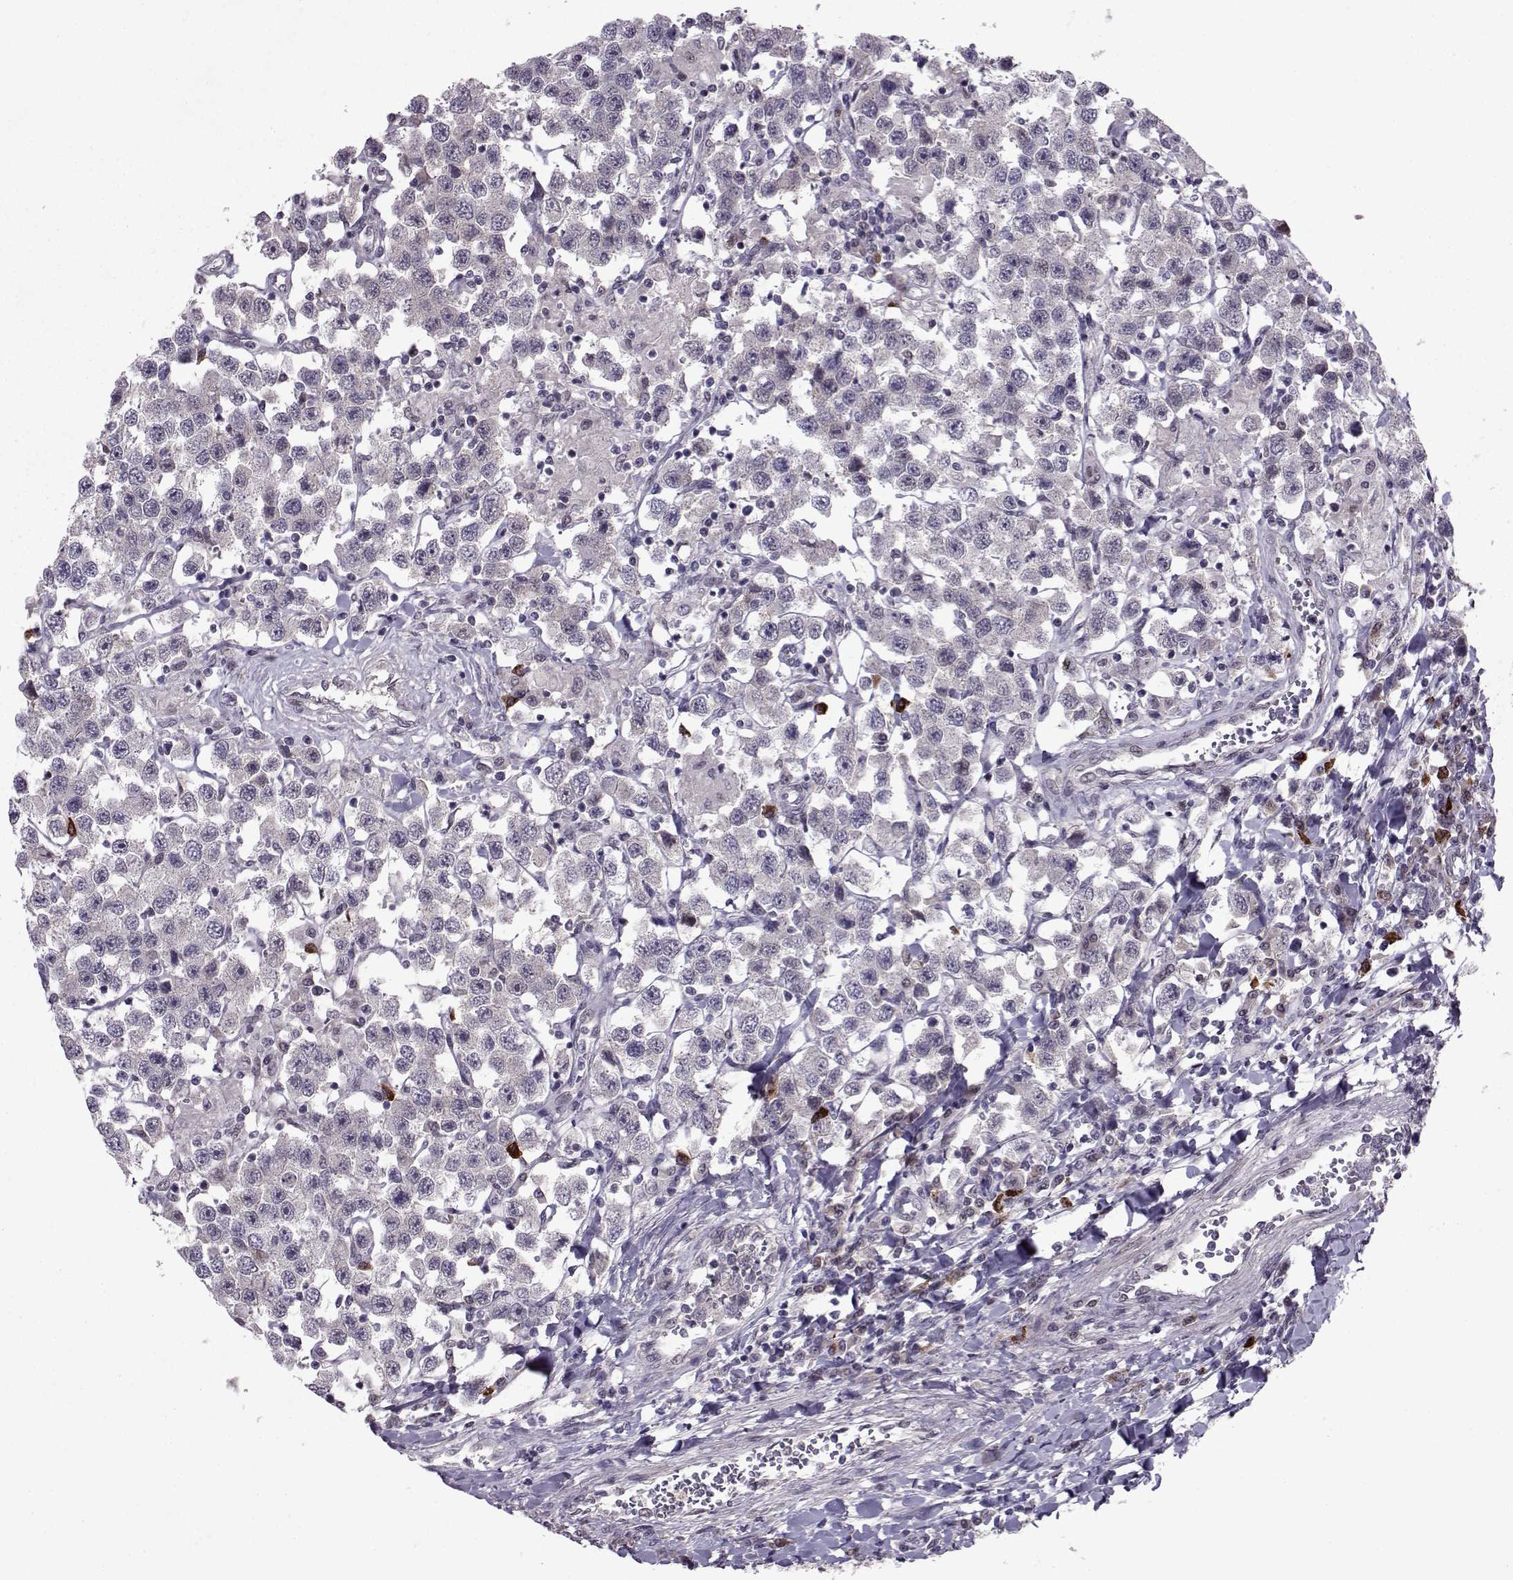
{"staining": {"intensity": "negative", "quantity": "none", "location": "none"}, "tissue": "testis cancer", "cell_type": "Tumor cells", "image_type": "cancer", "snomed": [{"axis": "morphology", "description": "Seminoma, NOS"}, {"axis": "topography", "description": "Testis"}], "caption": "This is an immunohistochemistry image of human testis cancer (seminoma). There is no staining in tumor cells.", "gene": "CDK4", "patient": {"sex": "male", "age": 45}}